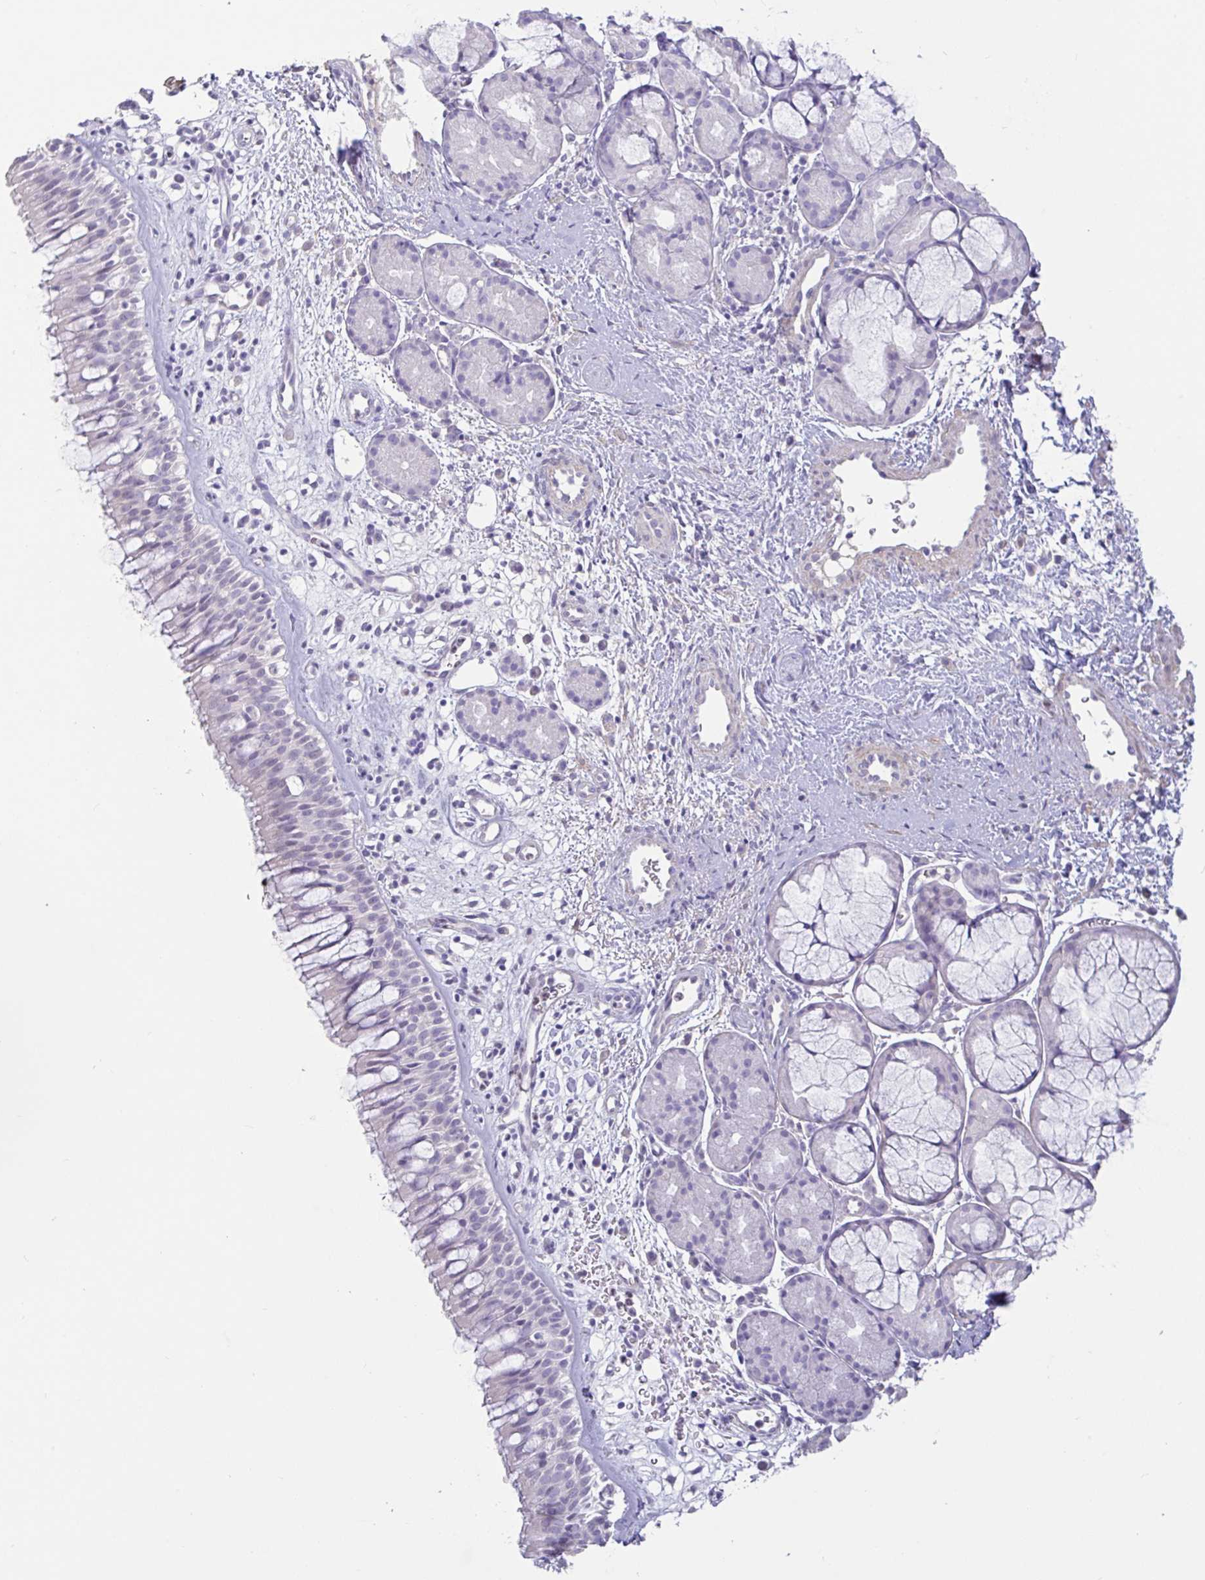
{"staining": {"intensity": "negative", "quantity": "none", "location": "none"}, "tissue": "nasopharynx", "cell_type": "Respiratory epithelial cells", "image_type": "normal", "snomed": [{"axis": "morphology", "description": "Normal tissue, NOS"}, {"axis": "topography", "description": "Nasopharynx"}], "caption": "IHC of benign human nasopharynx reveals no staining in respiratory epithelial cells.", "gene": "PYGM", "patient": {"sex": "male", "age": 65}}